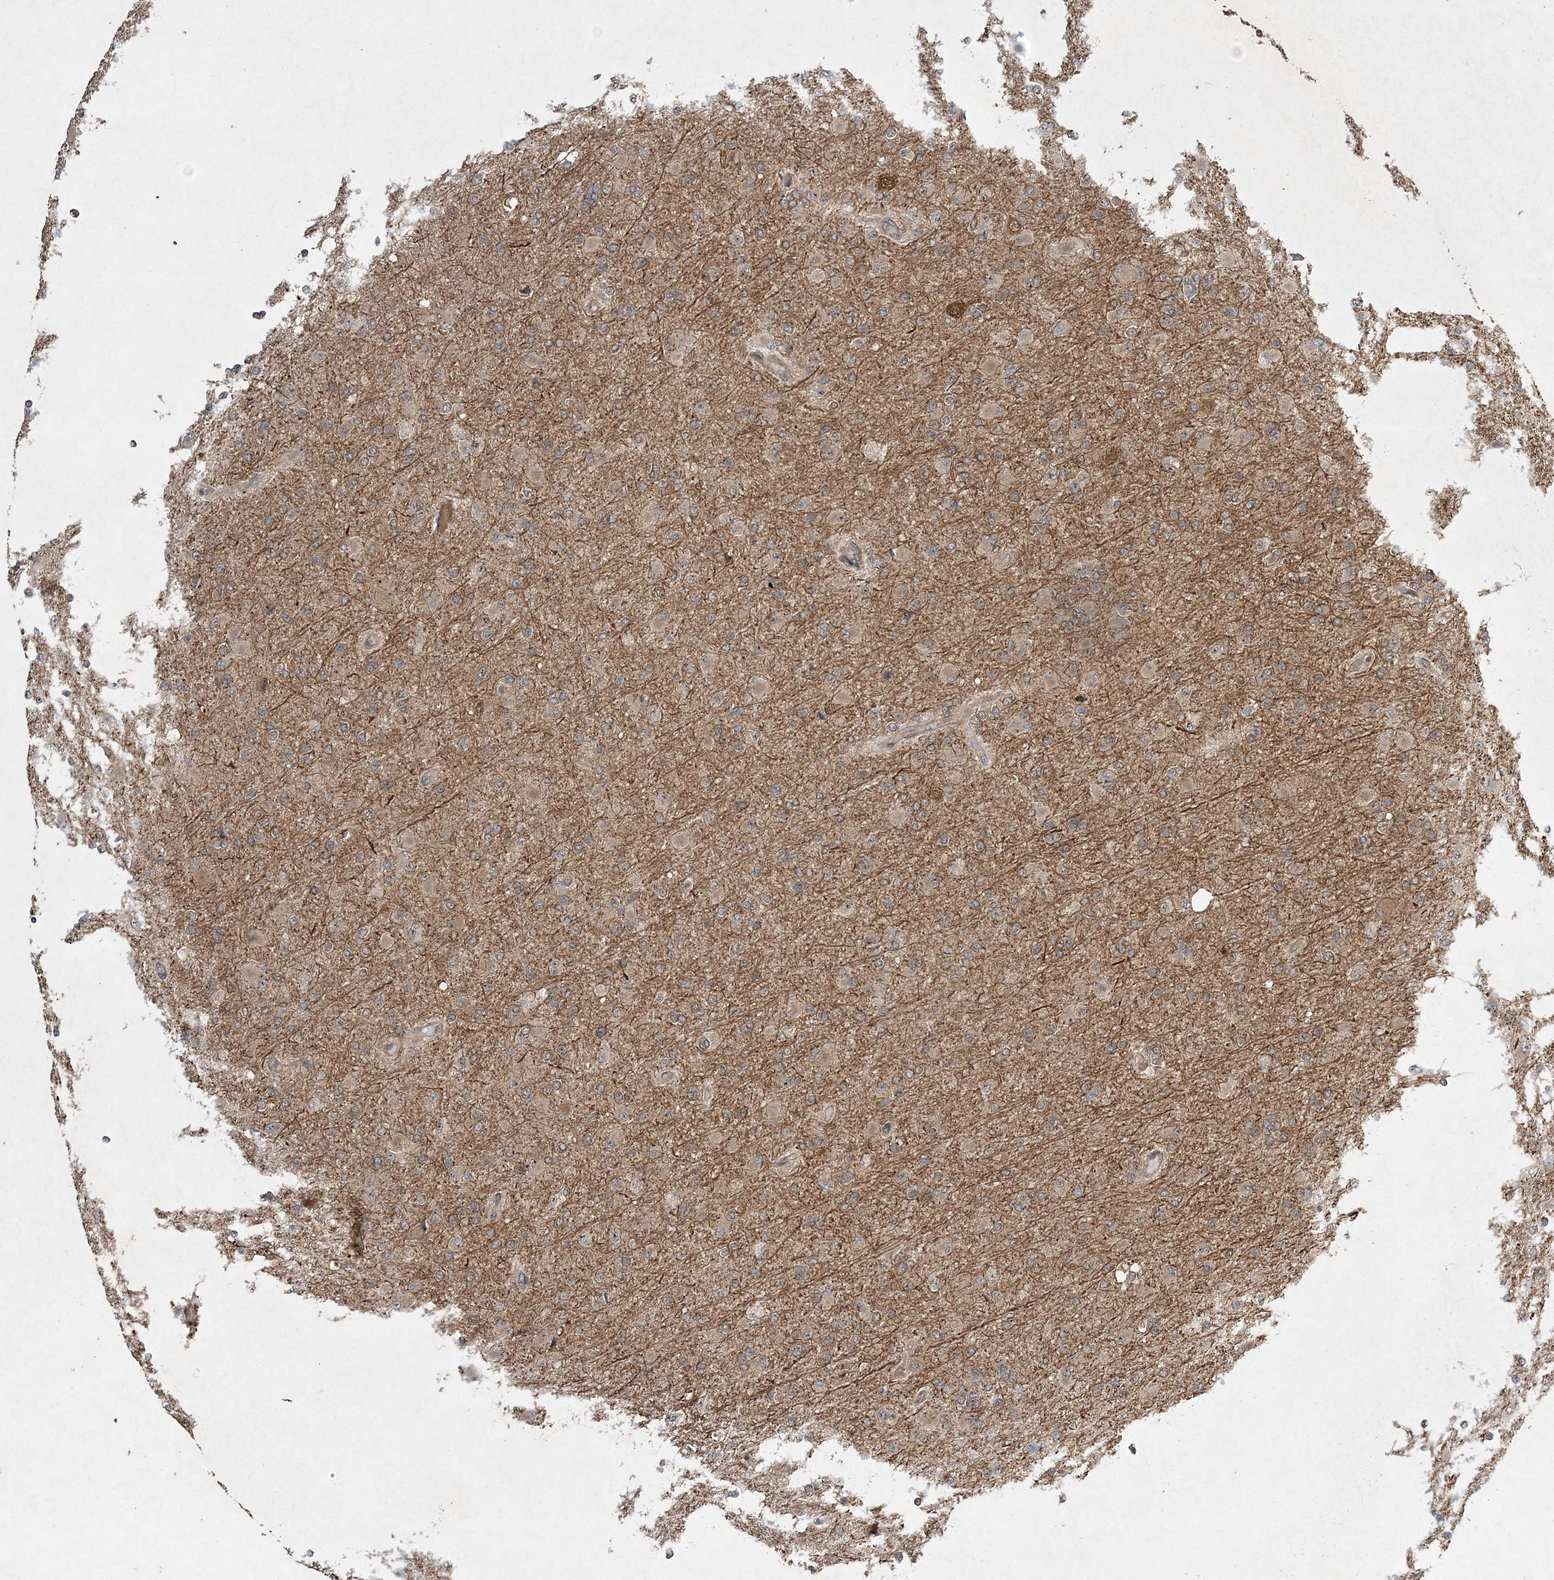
{"staining": {"intensity": "negative", "quantity": "none", "location": "none"}, "tissue": "glioma", "cell_type": "Tumor cells", "image_type": "cancer", "snomed": [{"axis": "morphology", "description": "Glioma, malignant, High grade"}, {"axis": "topography", "description": "Cerebral cortex"}], "caption": "The image shows no significant expression in tumor cells of glioma.", "gene": "UBTD2", "patient": {"sex": "female", "age": 36}}